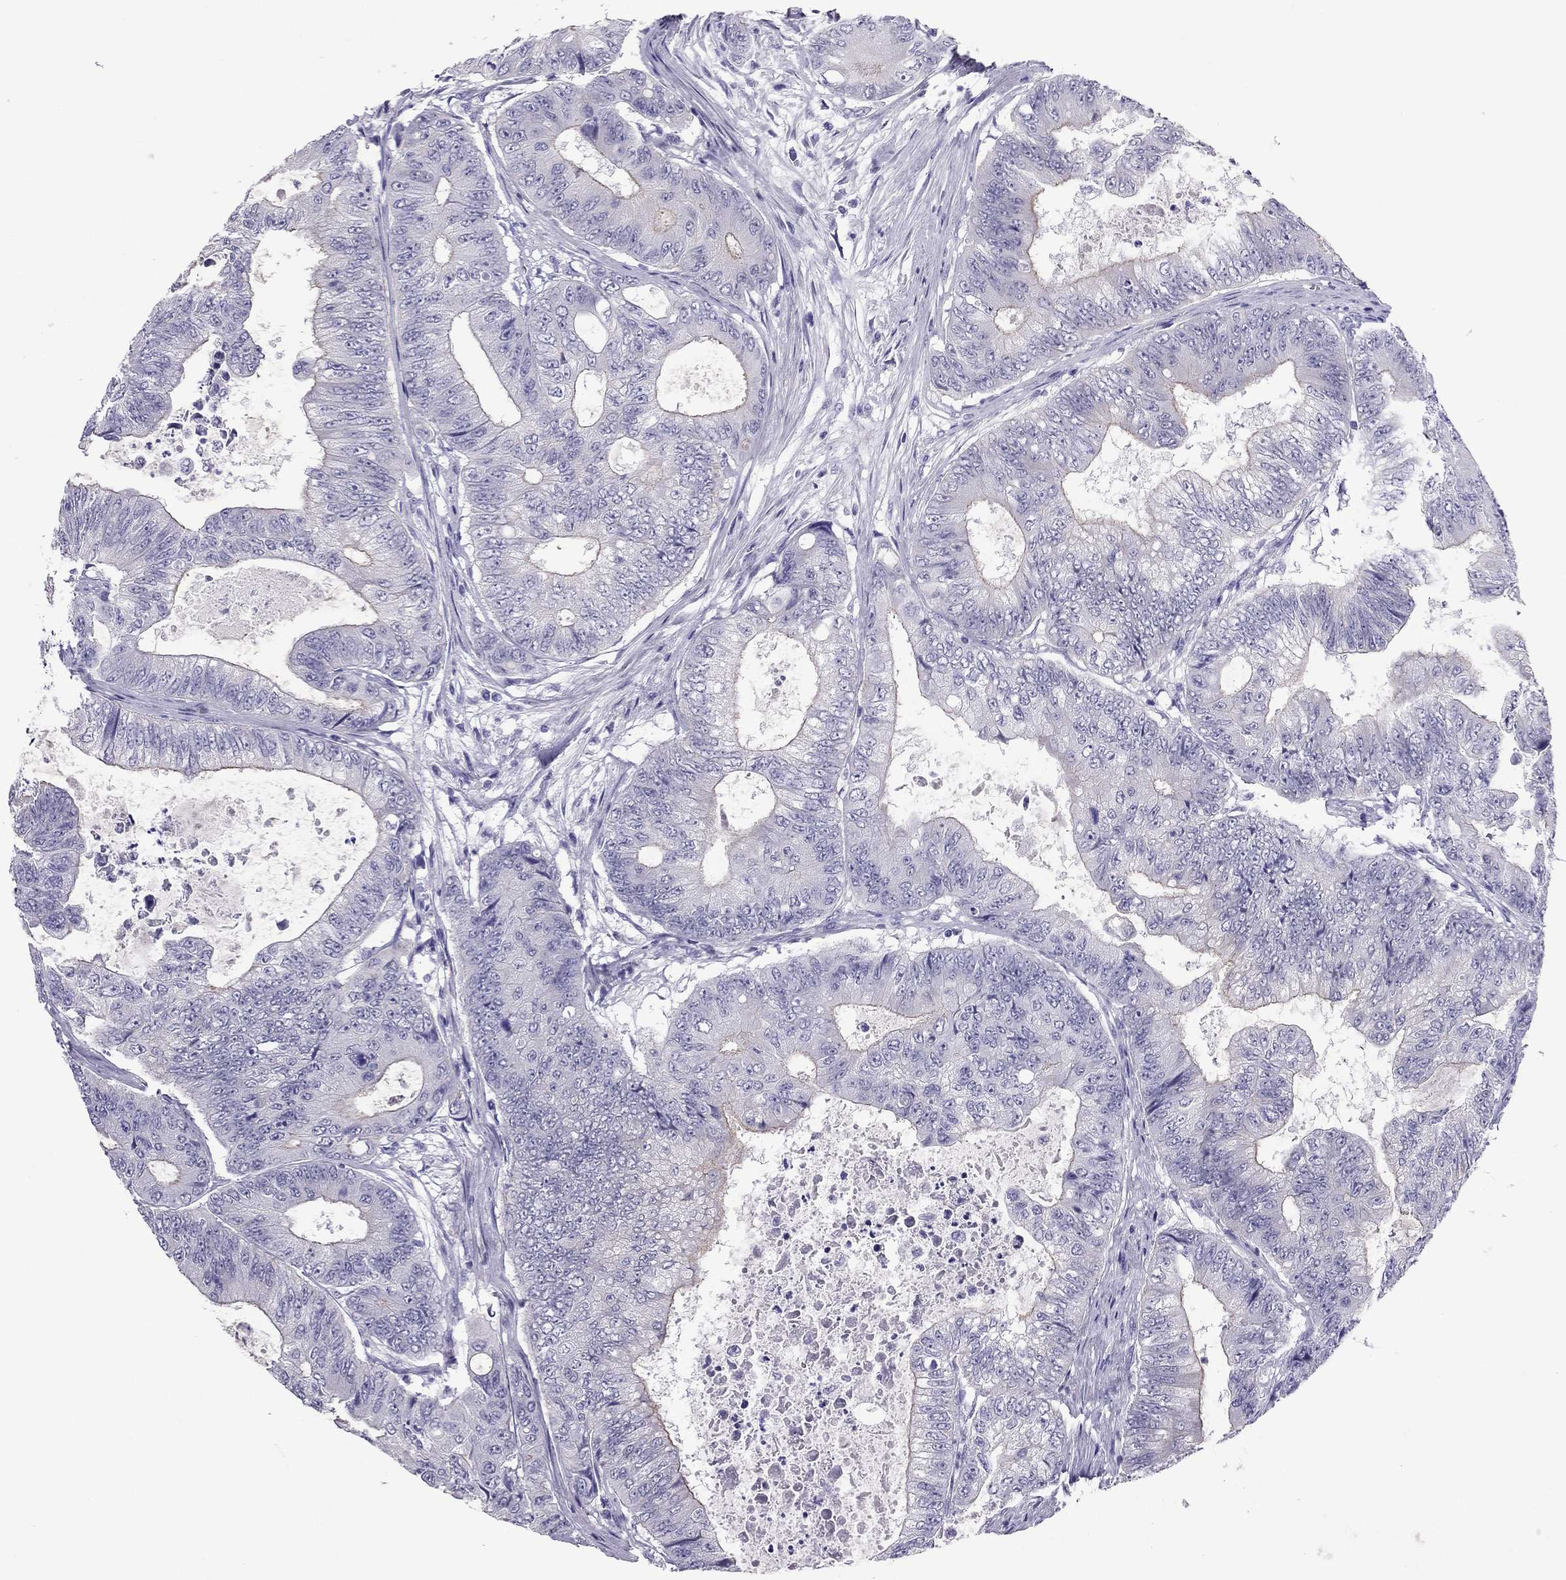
{"staining": {"intensity": "negative", "quantity": "none", "location": "none"}, "tissue": "colorectal cancer", "cell_type": "Tumor cells", "image_type": "cancer", "snomed": [{"axis": "morphology", "description": "Adenocarcinoma, NOS"}, {"axis": "topography", "description": "Colon"}], "caption": "The histopathology image shows no staining of tumor cells in colorectal cancer (adenocarcinoma).", "gene": "PDE6A", "patient": {"sex": "female", "age": 48}}